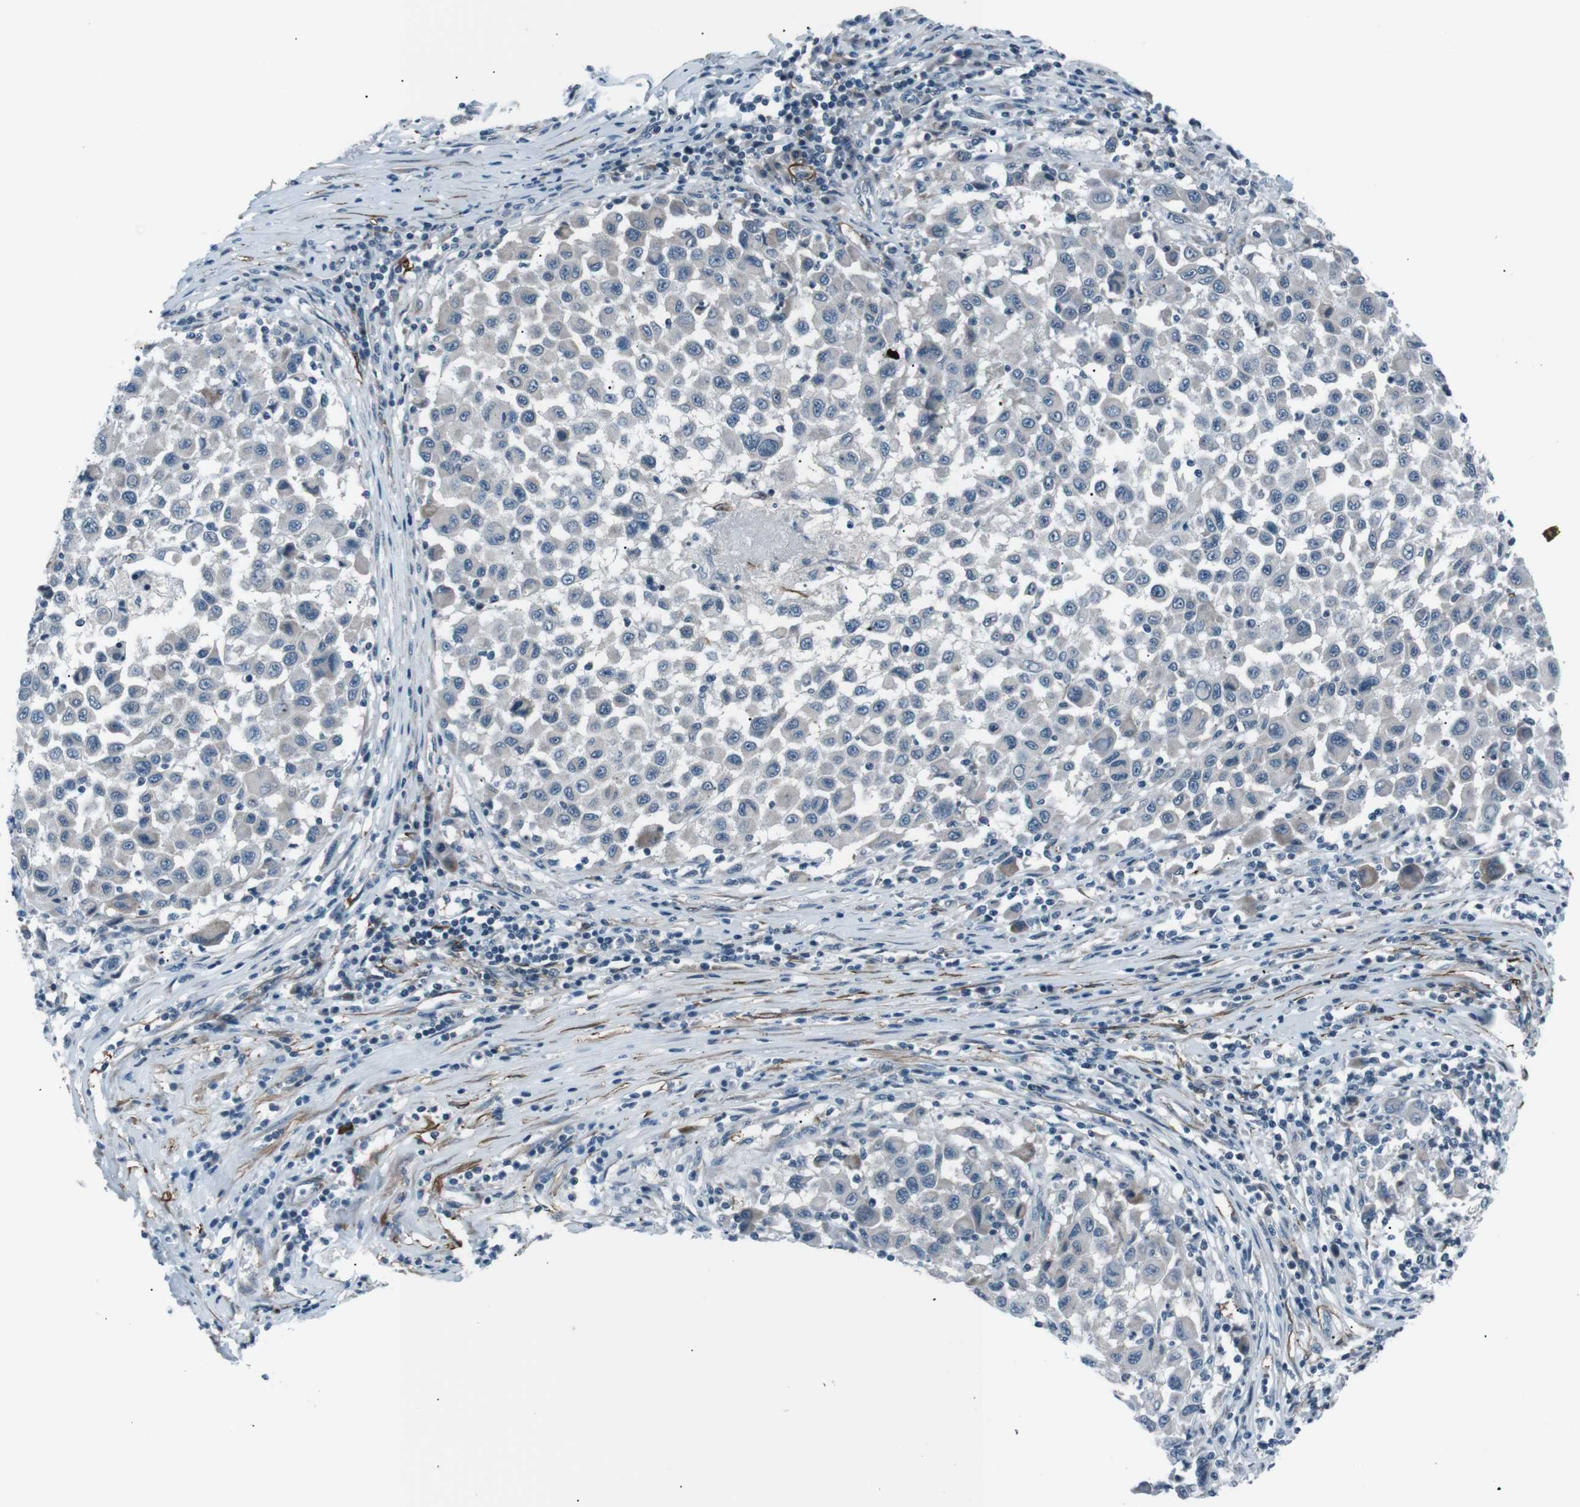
{"staining": {"intensity": "negative", "quantity": "none", "location": "none"}, "tissue": "melanoma", "cell_type": "Tumor cells", "image_type": "cancer", "snomed": [{"axis": "morphology", "description": "Malignant melanoma, Metastatic site"}, {"axis": "topography", "description": "Lymph node"}], "caption": "Melanoma was stained to show a protein in brown. There is no significant positivity in tumor cells. (Brightfield microscopy of DAB IHC at high magnification).", "gene": "PDLIM5", "patient": {"sex": "male", "age": 61}}